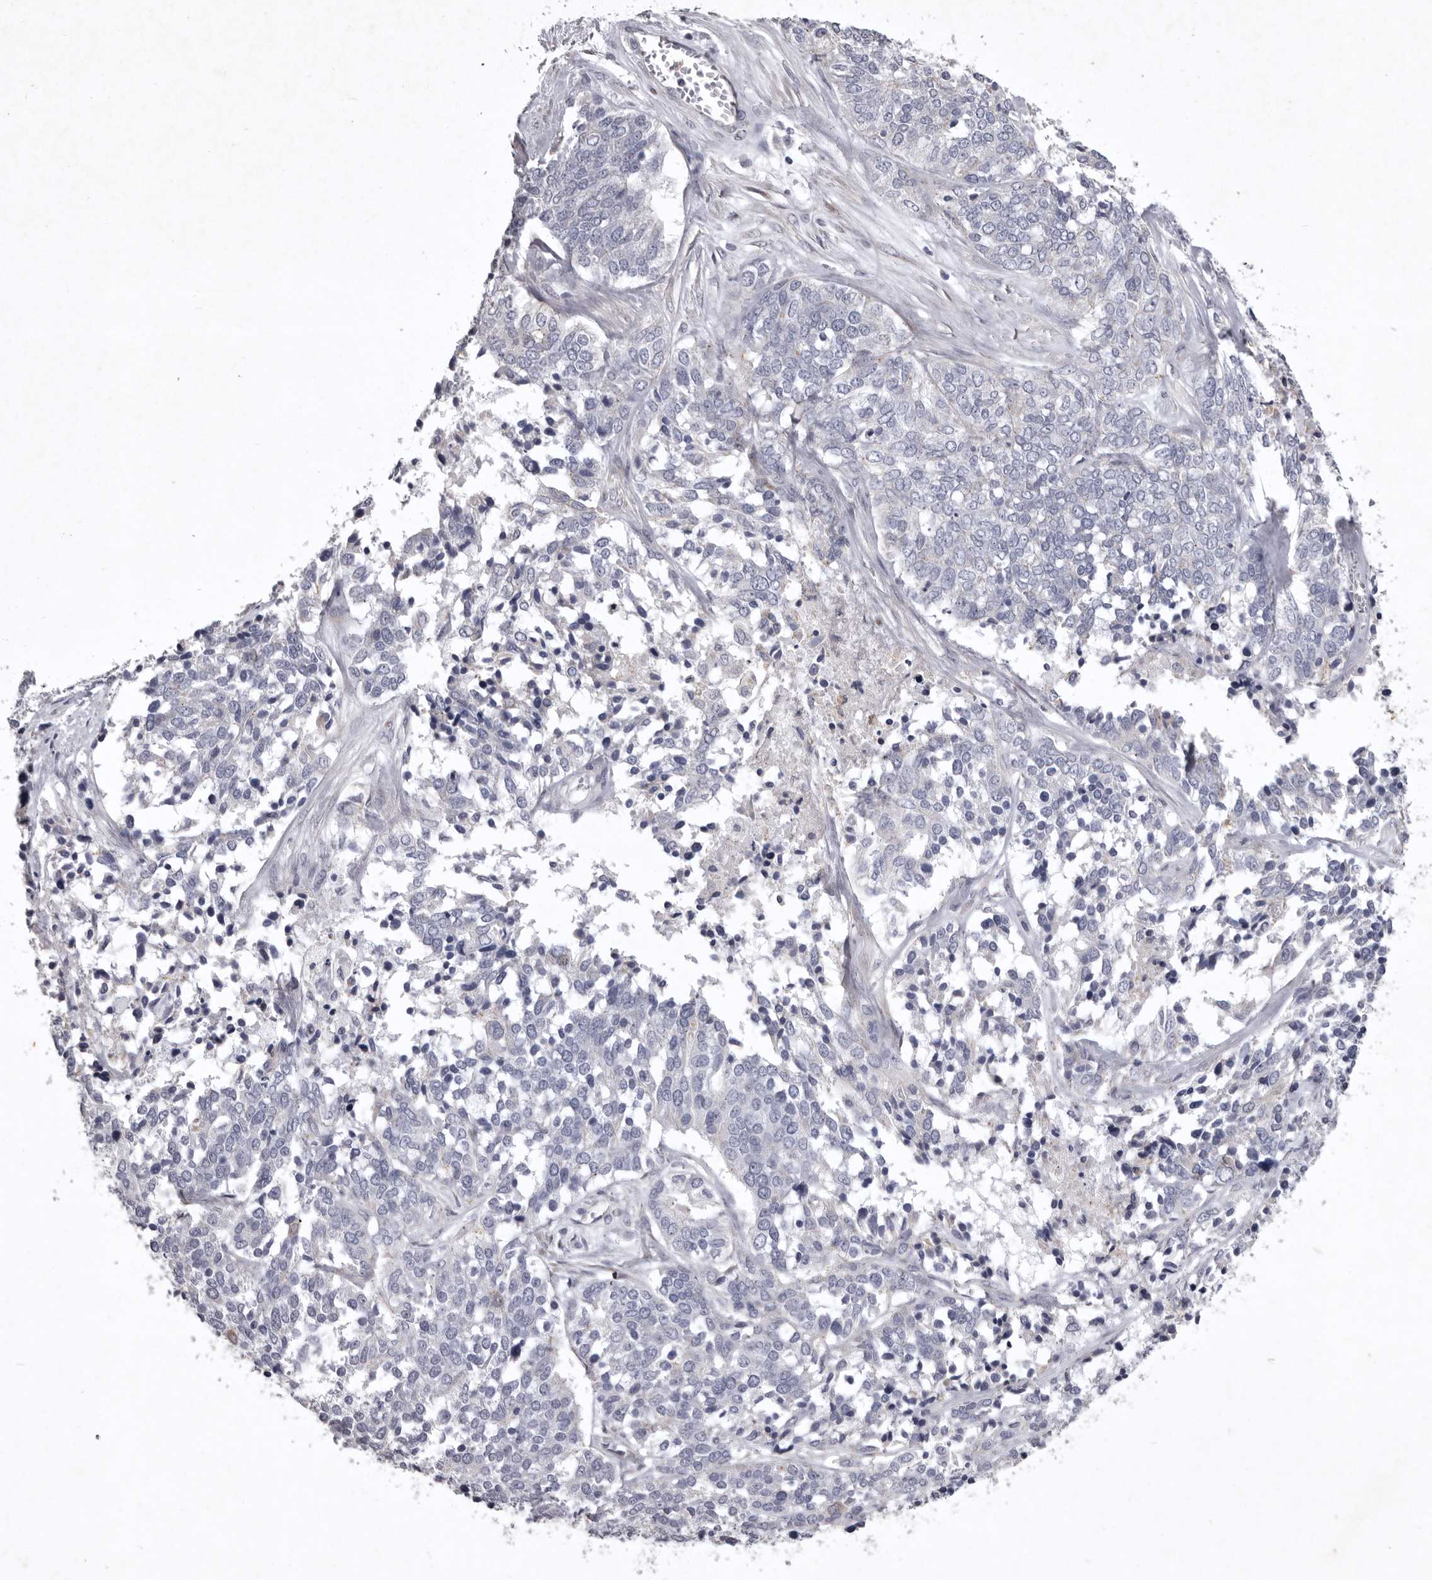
{"staining": {"intensity": "negative", "quantity": "none", "location": "none"}, "tissue": "ovarian cancer", "cell_type": "Tumor cells", "image_type": "cancer", "snomed": [{"axis": "morphology", "description": "Cystadenocarcinoma, serous, NOS"}, {"axis": "topography", "description": "Ovary"}], "caption": "High power microscopy histopathology image of an immunohistochemistry (IHC) histopathology image of ovarian cancer (serous cystadenocarcinoma), revealing no significant positivity in tumor cells.", "gene": "NKAIN4", "patient": {"sex": "female", "age": 44}}